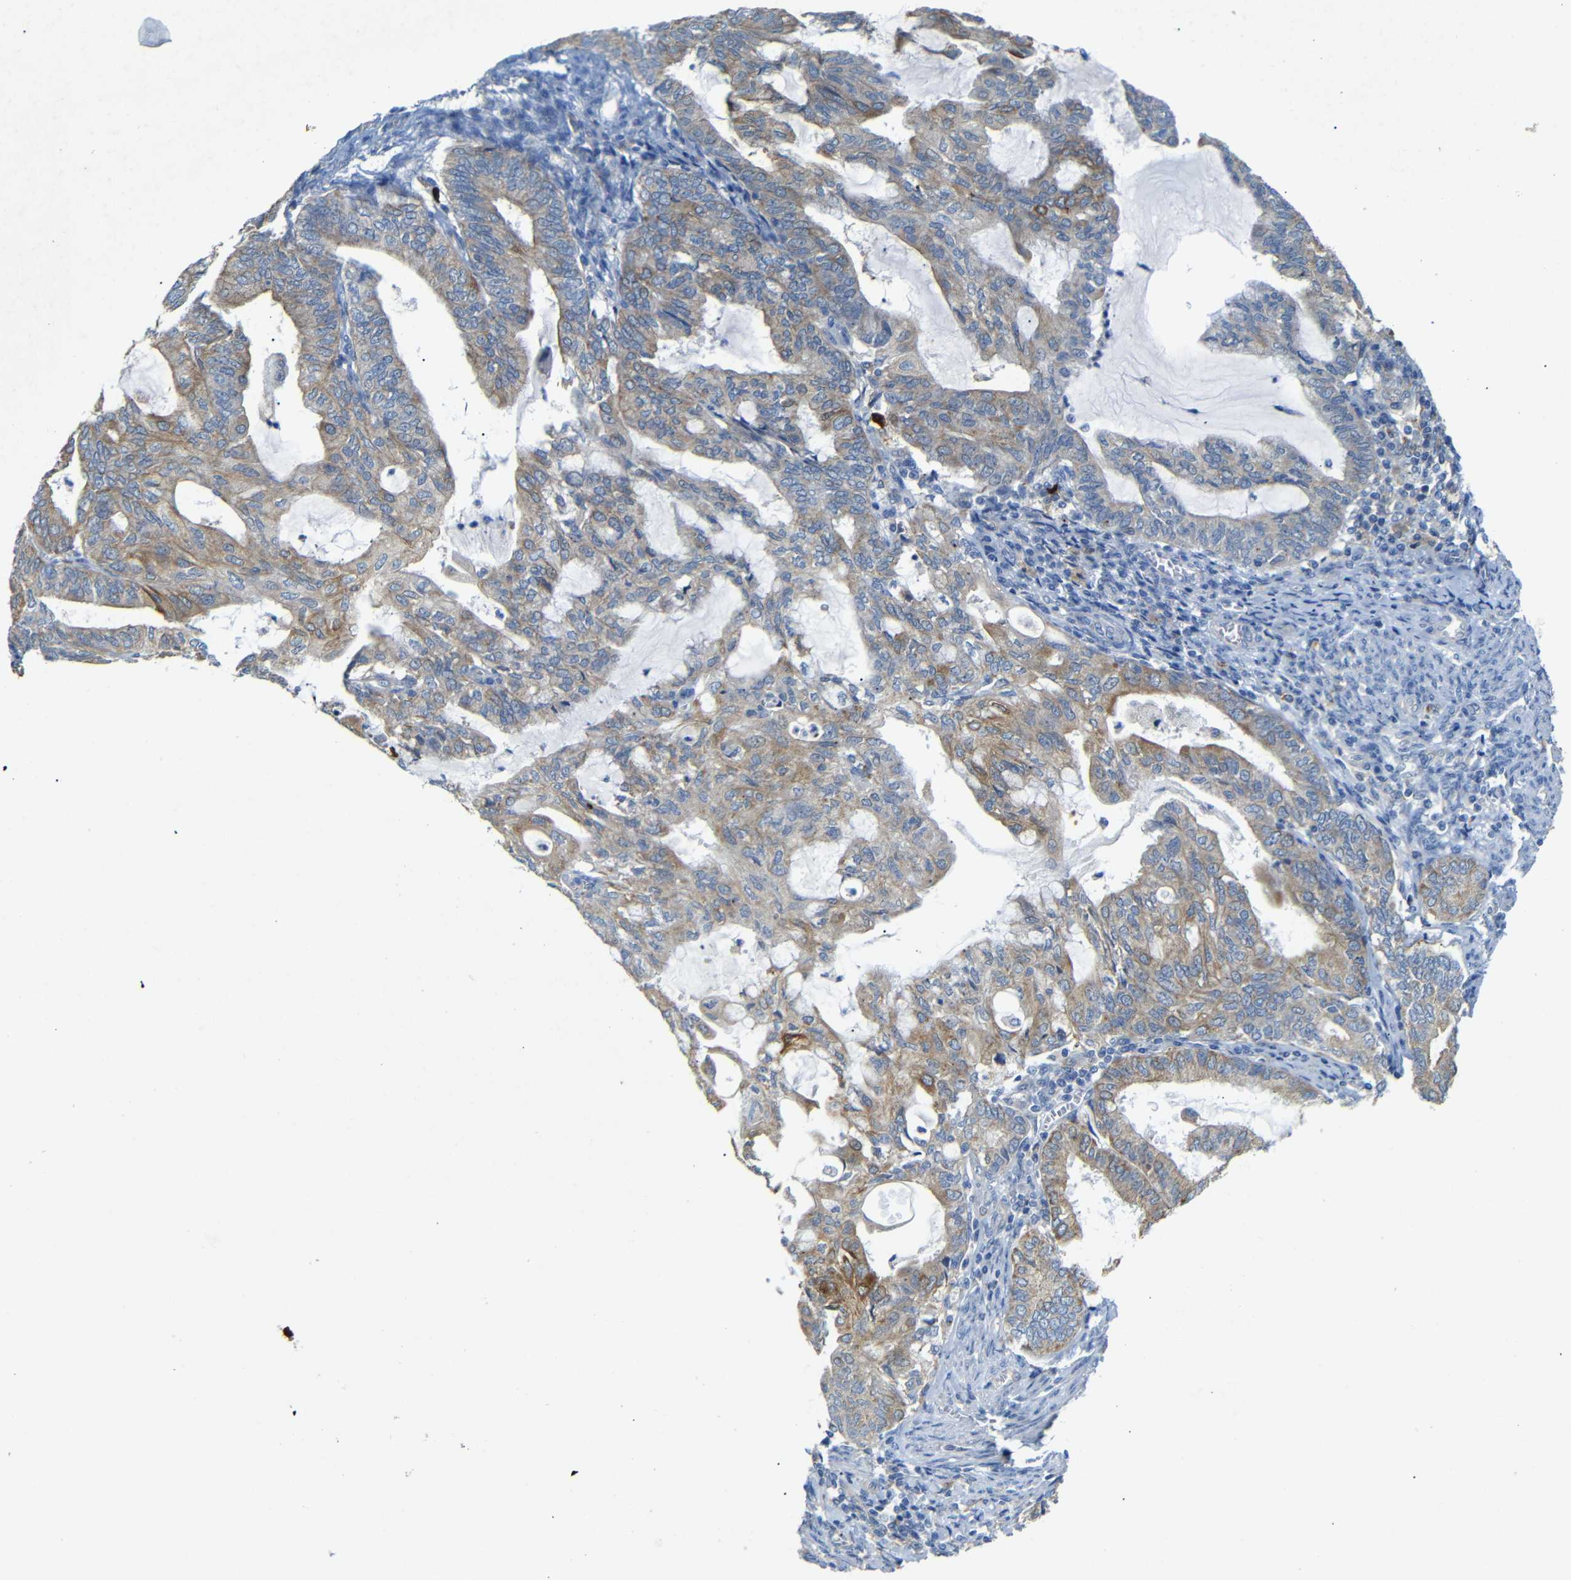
{"staining": {"intensity": "moderate", "quantity": ">75%", "location": "cytoplasmic/membranous"}, "tissue": "endometrial cancer", "cell_type": "Tumor cells", "image_type": "cancer", "snomed": [{"axis": "morphology", "description": "Adenocarcinoma, NOS"}, {"axis": "topography", "description": "Endometrium"}], "caption": "Endometrial cancer (adenocarcinoma) stained with DAB immunohistochemistry demonstrates medium levels of moderate cytoplasmic/membranous positivity in about >75% of tumor cells. The staining is performed using DAB (3,3'-diaminobenzidine) brown chromogen to label protein expression. The nuclei are counter-stained blue using hematoxylin.", "gene": "ALOX15", "patient": {"sex": "female", "age": 86}}